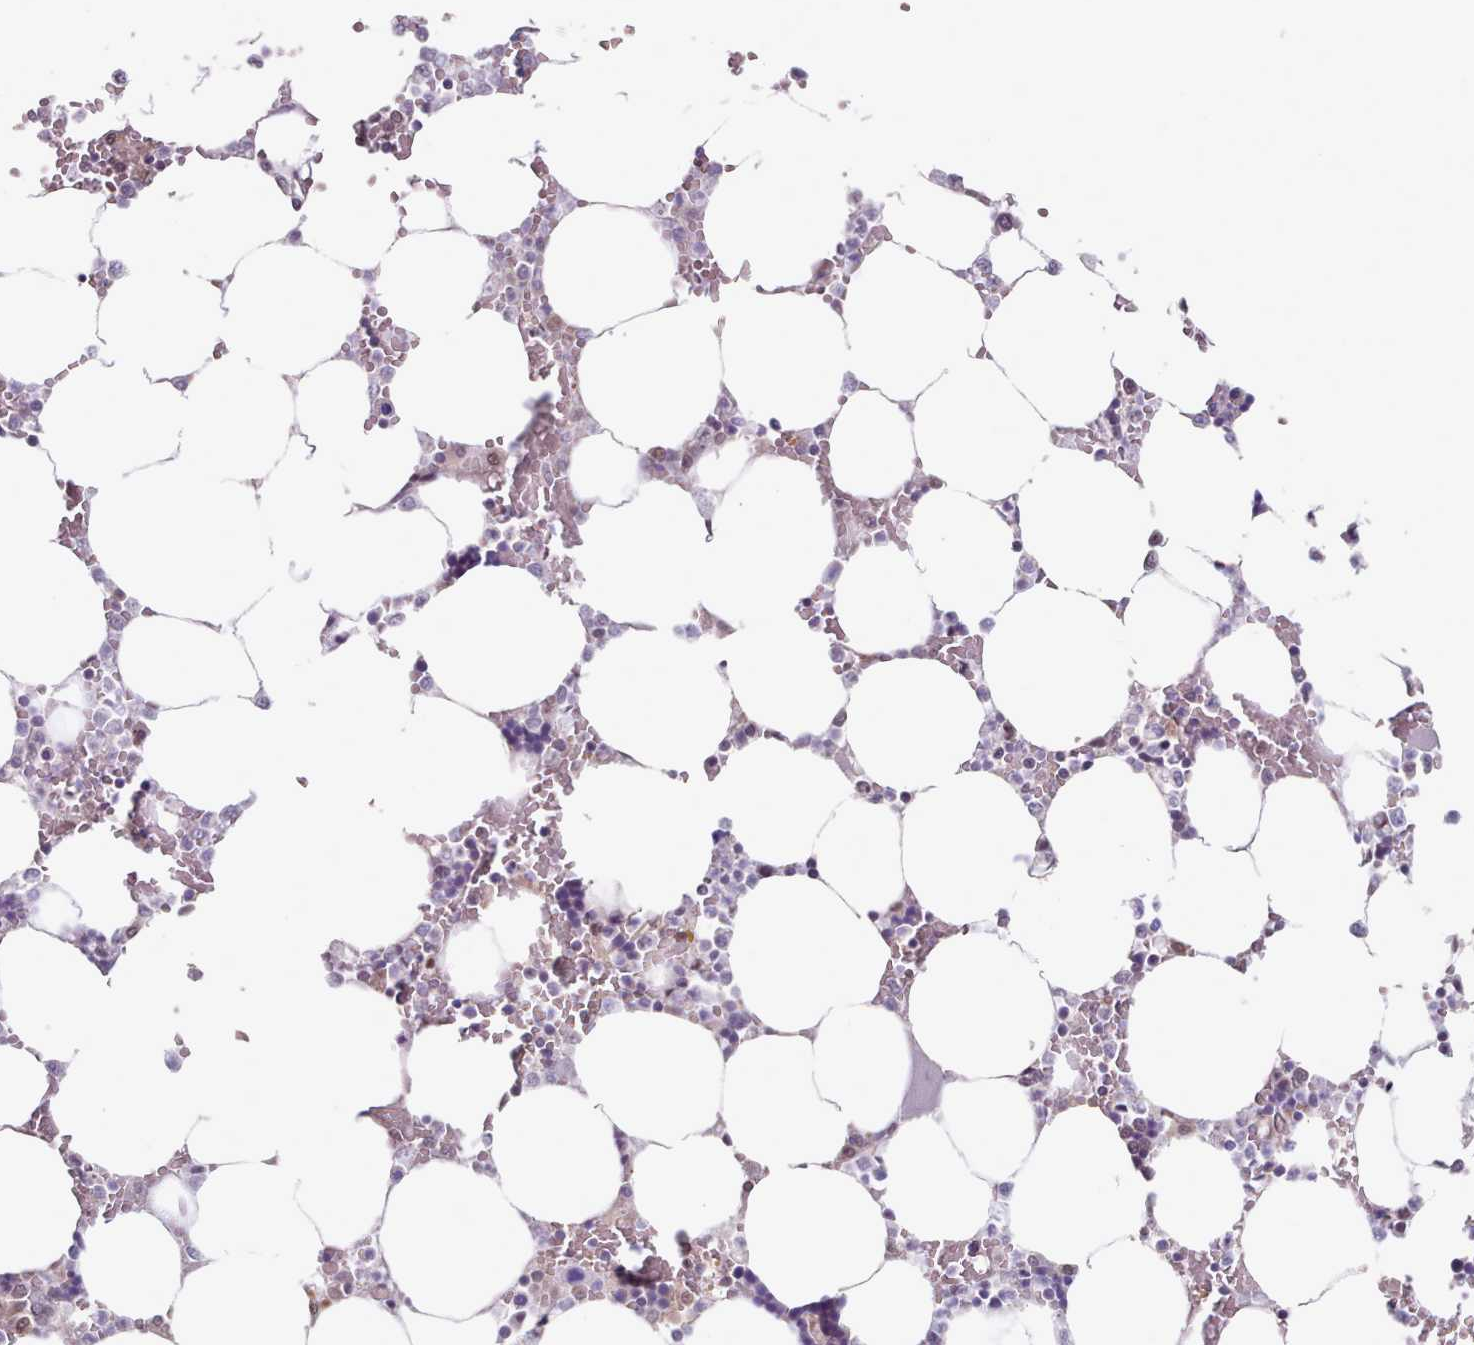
{"staining": {"intensity": "moderate", "quantity": "<25%", "location": "nuclear"}, "tissue": "bone marrow", "cell_type": "Hematopoietic cells", "image_type": "normal", "snomed": [{"axis": "morphology", "description": "Normal tissue, NOS"}, {"axis": "topography", "description": "Bone marrow"}], "caption": "Brown immunohistochemical staining in unremarkable human bone marrow shows moderate nuclear expression in approximately <25% of hematopoietic cells.", "gene": "CES3", "patient": {"sex": "male", "age": 64}}